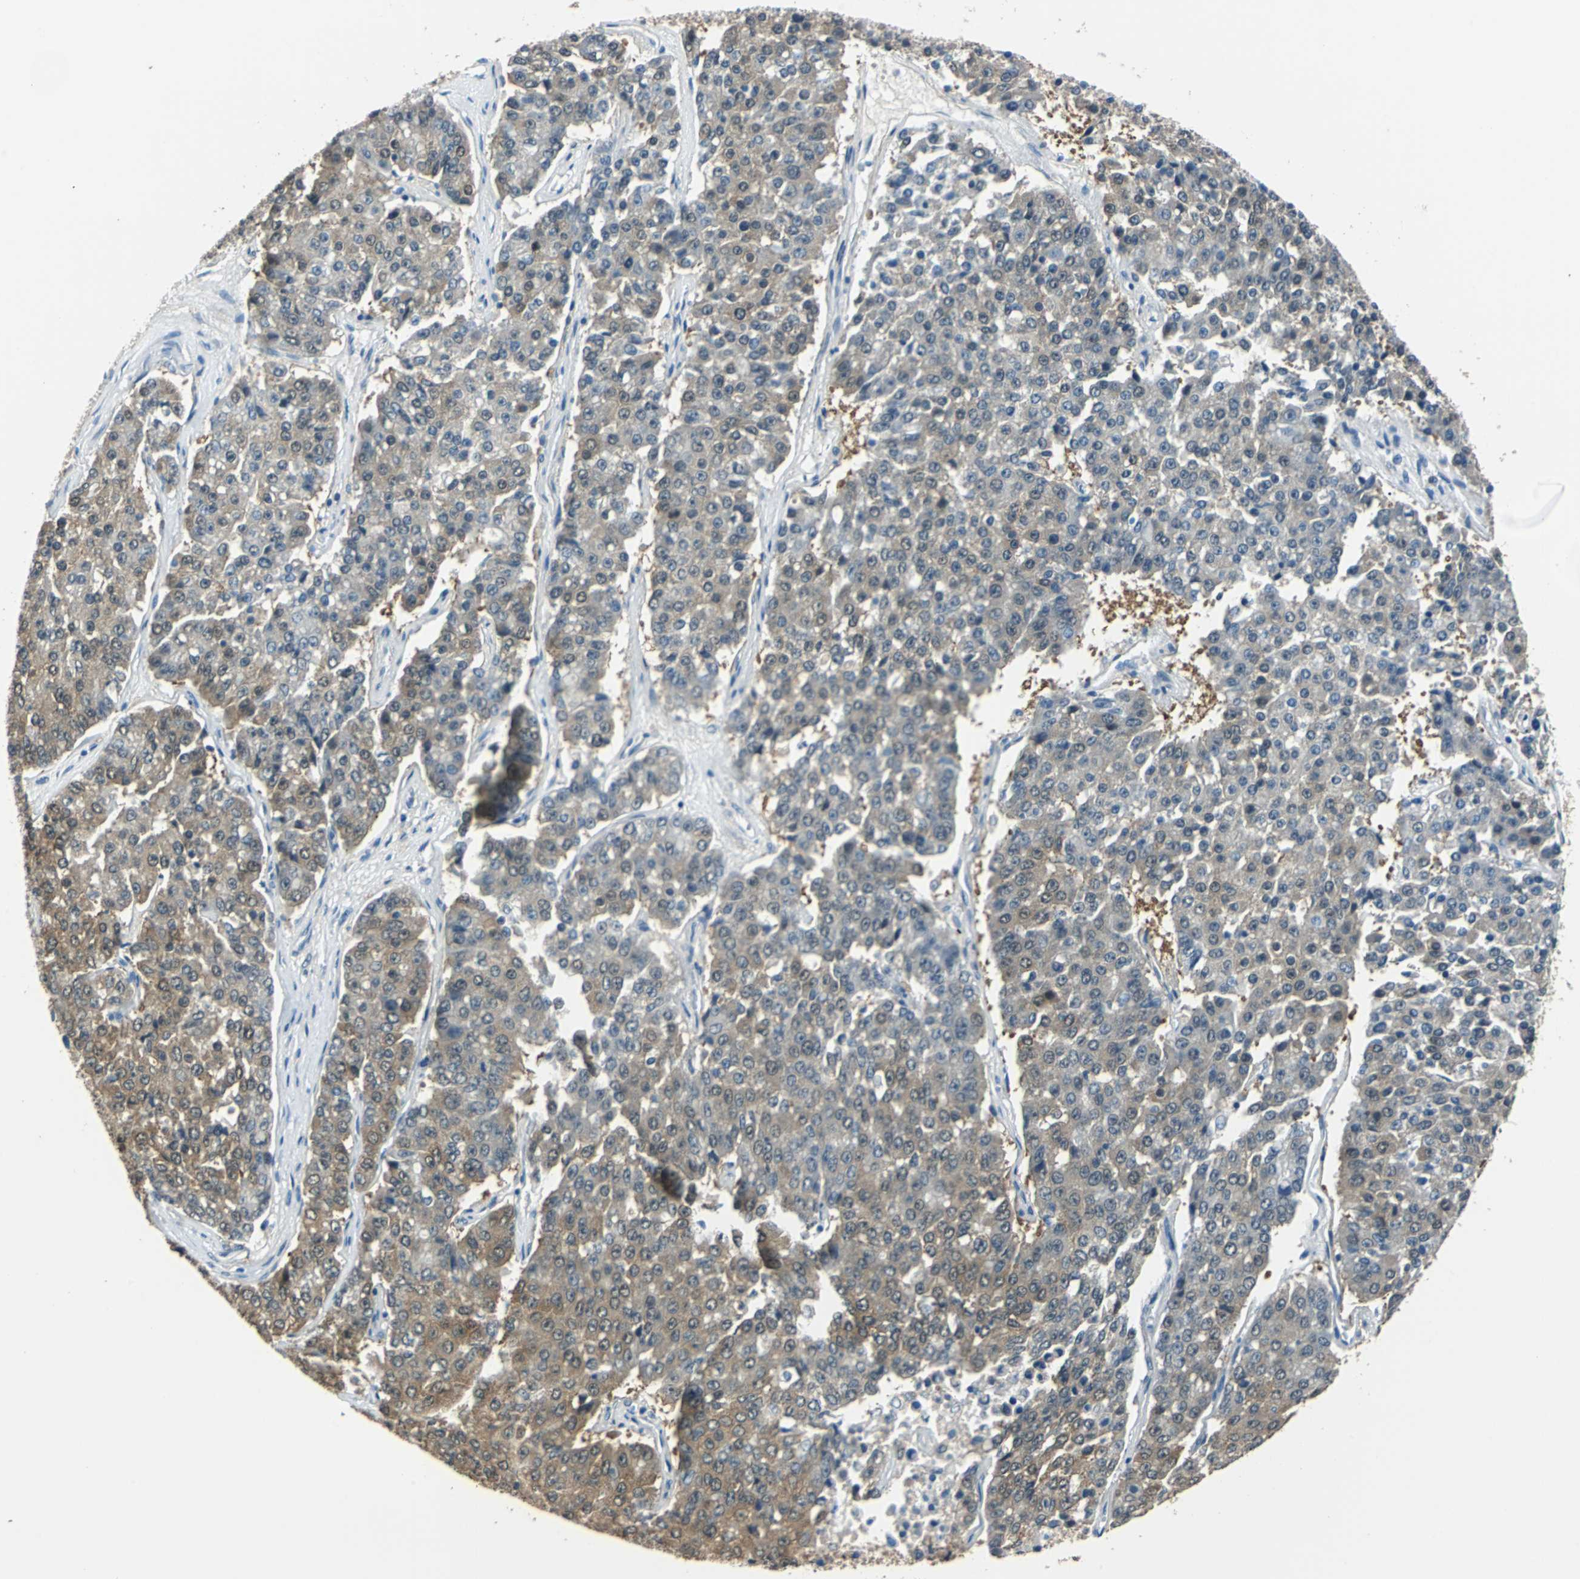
{"staining": {"intensity": "moderate", "quantity": ">75%", "location": "cytoplasmic/membranous"}, "tissue": "pancreatic cancer", "cell_type": "Tumor cells", "image_type": "cancer", "snomed": [{"axis": "morphology", "description": "Adenocarcinoma, NOS"}, {"axis": "topography", "description": "Pancreas"}], "caption": "An image of pancreatic cancer (adenocarcinoma) stained for a protein exhibits moderate cytoplasmic/membranous brown staining in tumor cells.", "gene": "FKBP4", "patient": {"sex": "male", "age": 50}}